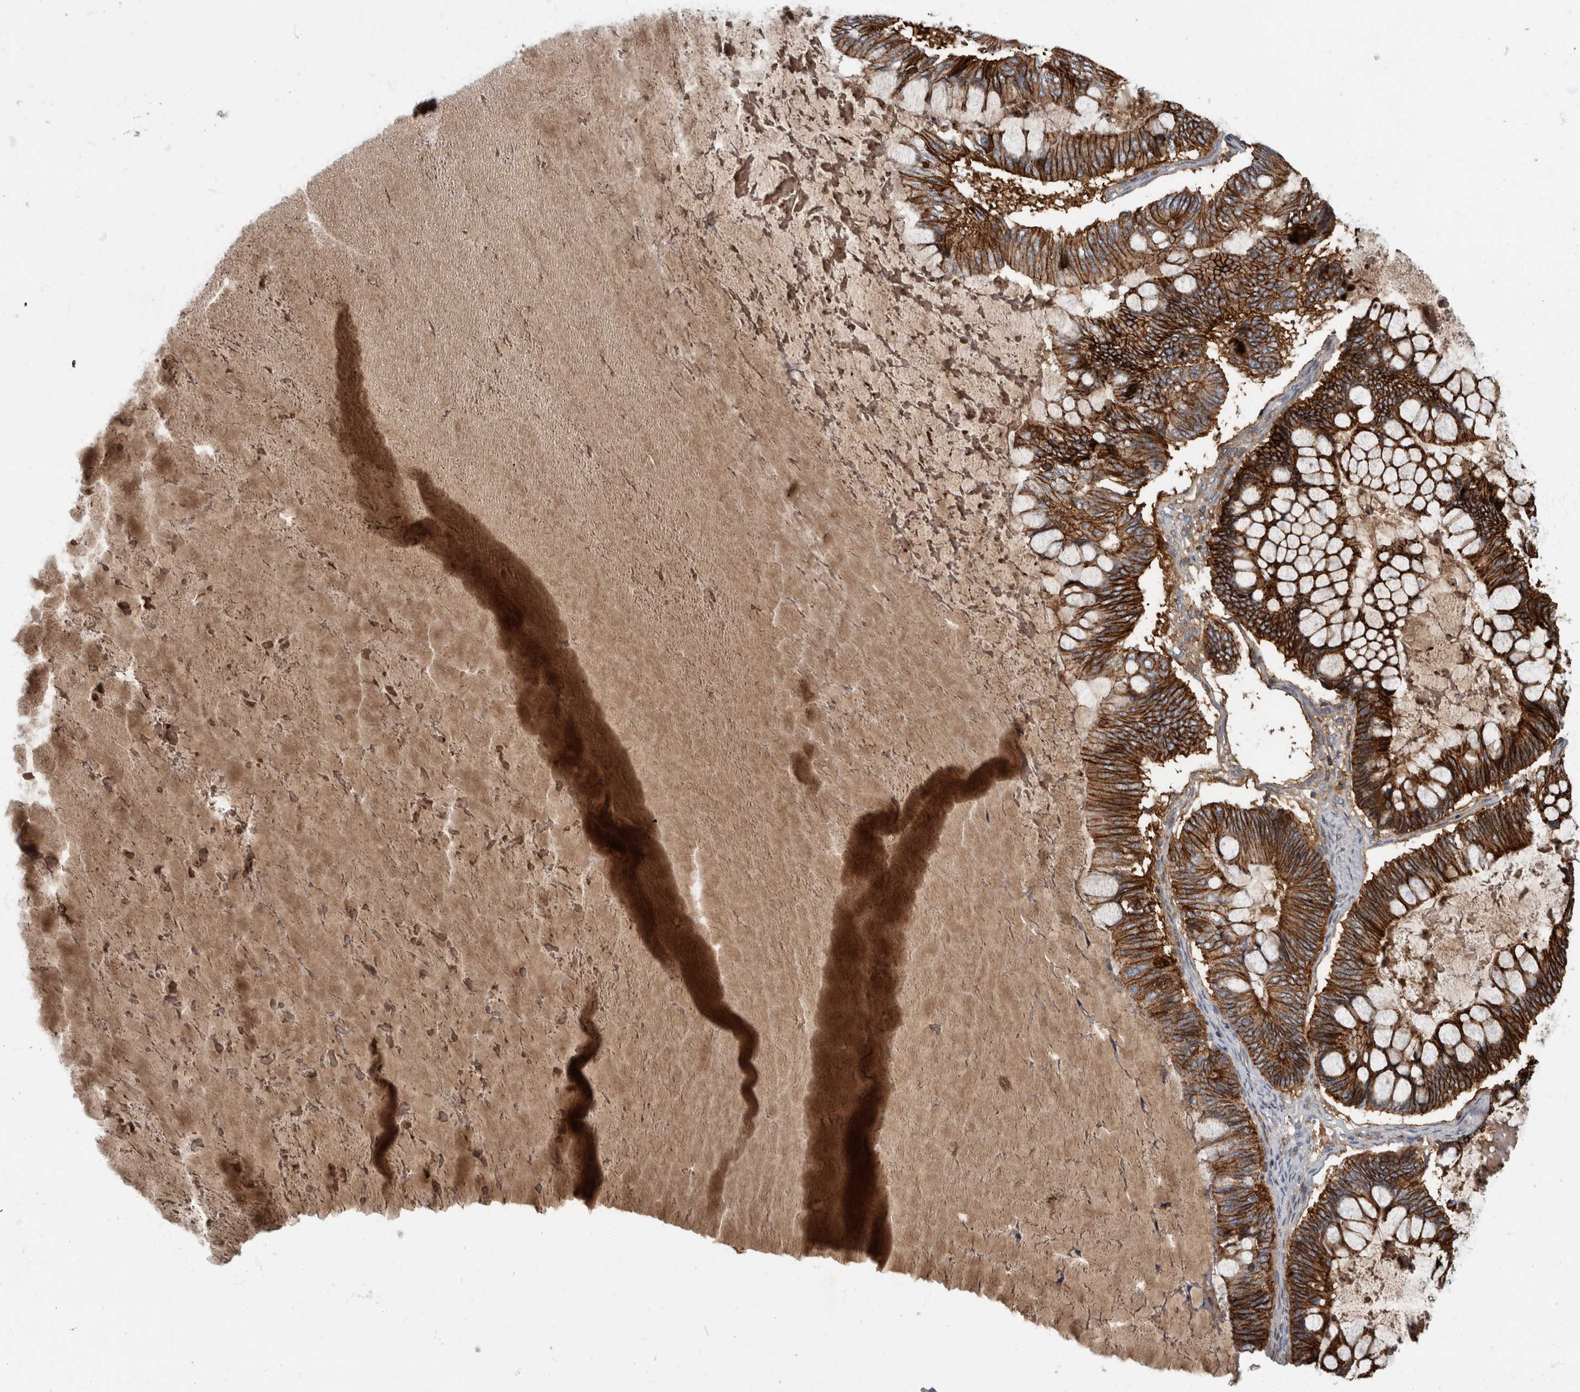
{"staining": {"intensity": "strong", "quantity": ">75%", "location": "cytoplasmic/membranous"}, "tissue": "ovarian cancer", "cell_type": "Tumor cells", "image_type": "cancer", "snomed": [{"axis": "morphology", "description": "Cystadenocarcinoma, mucinous, NOS"}, {"axis": "topography", "description": "Ovary"}], "caption": "Human mucinous cystadenocarcinoma (ovarian) stained with a brown dye shows strong cytoplasmic/membranous positive staining in about >75% of tumor cells.", "gene": "DSG2", "patient": {"sex": "female", "age": 61}}